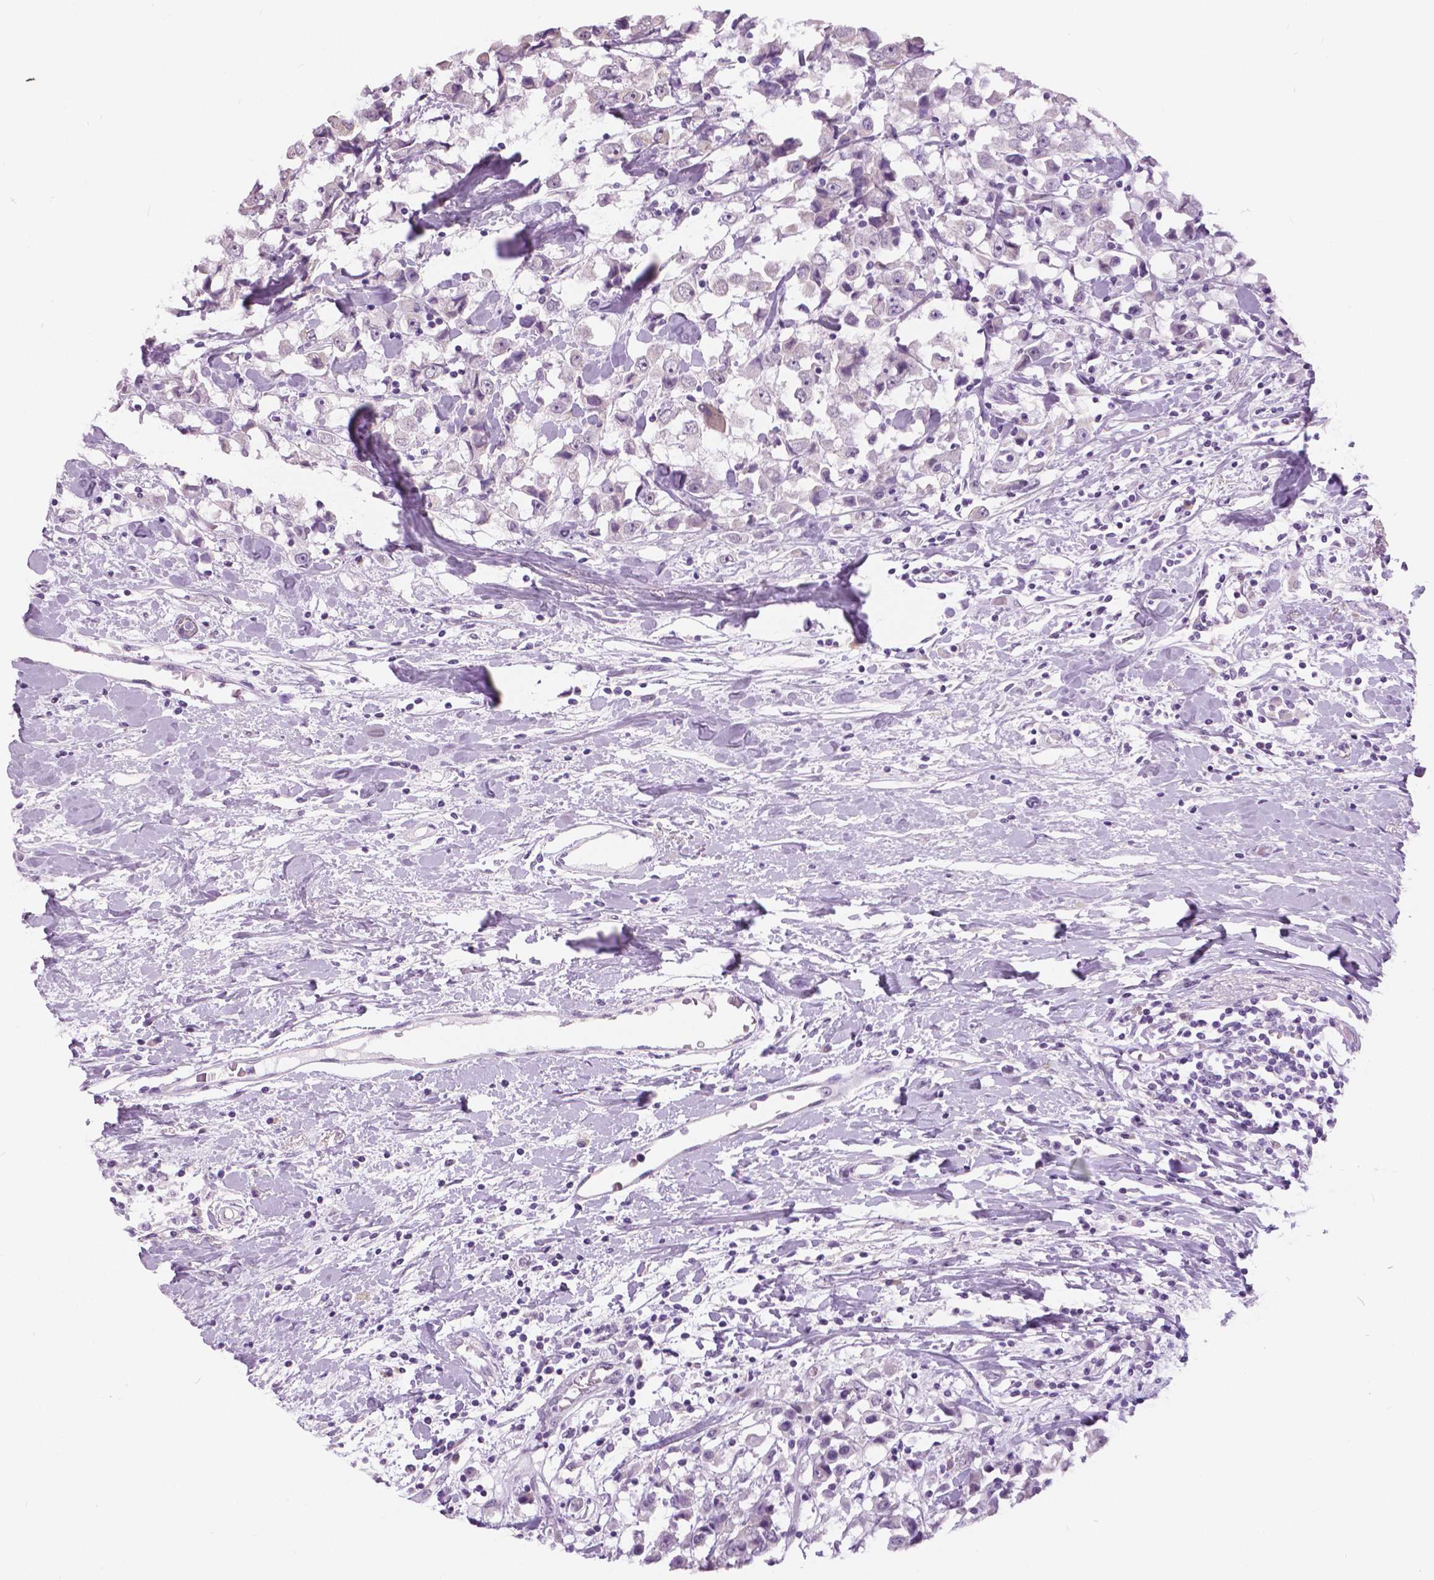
{"staining": {"intensity": "negative", "quantity": "none", "location": "none"}, "tissue": "breast cancer", "cell_type": "Tumor cells", "image_type": "cancer", "snomed": [{"axis": "morphology", "description": "Duct carcinoma"}, {"axis": "topography", "description": "Breast"}], "caption": "DAB (3,3'-diaminobenzidine) immunohistochemical staining of invasive ductal carcinoma (breast) demonstrates no significant positivity in tumor cells.", "gene": "MYOM1", "patient": {"sex": "female", "age": 61}}